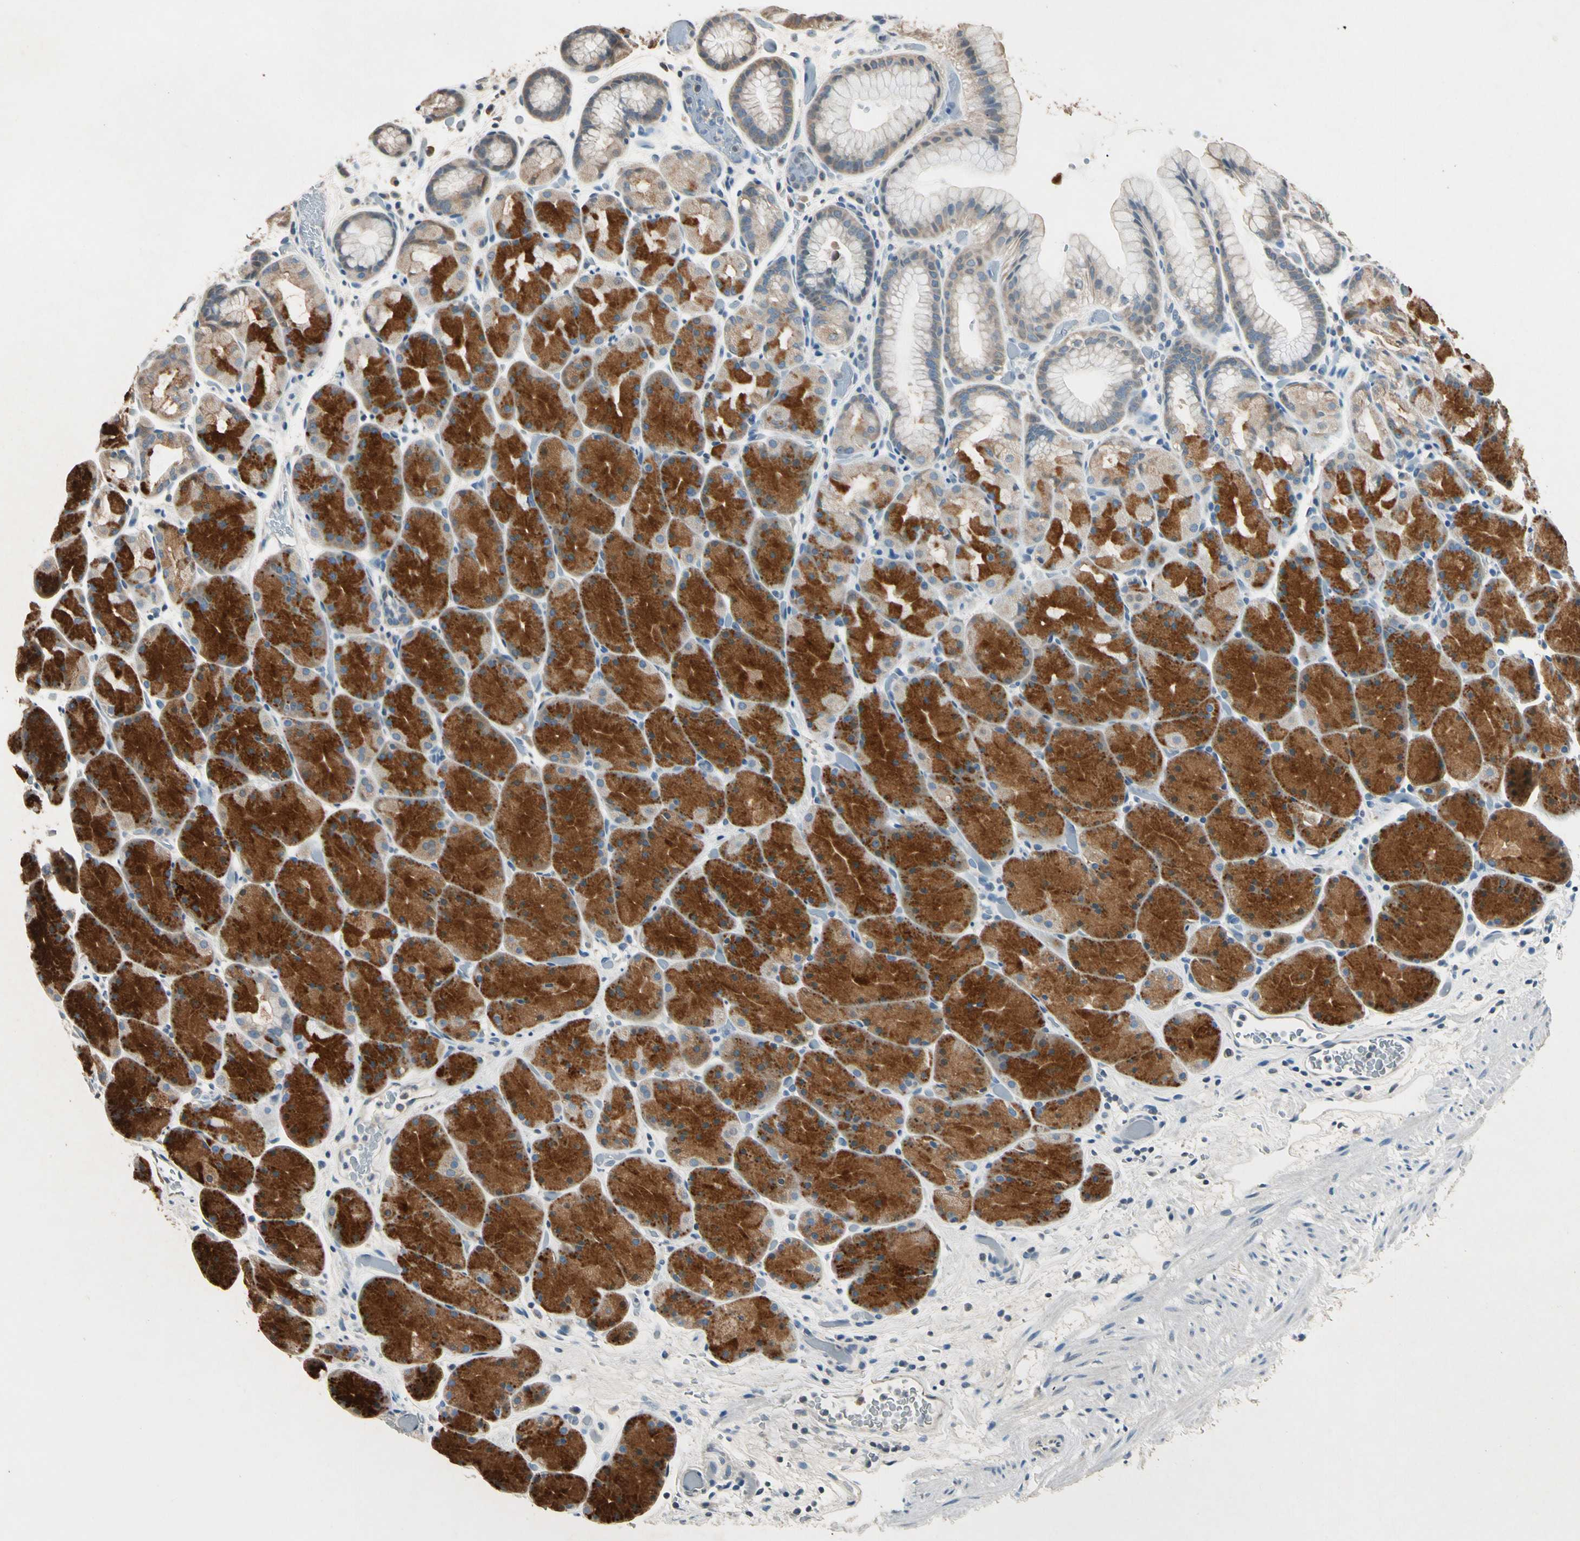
{"staining": {"intensity": "strong", "quantity": "25%-75%", "location": "cytoplasmic/membranous"}, "tissue": "stomach", "cell_type": "Glandular cells", "image_type": "normal", "snomed": [{"axis": "morphology", "description": "Normal tissue, NOS"}, {"axis": "topography", "description": "Stomach, upper"}], "caption": "The photomicrograph displays staining of normal stomach, revealing strong cytoplasmic/membranous protein positivity (brown color) within glandular cells.", "gene": "MAP3K7", "patient": {"sex": "male", "age": 47}}